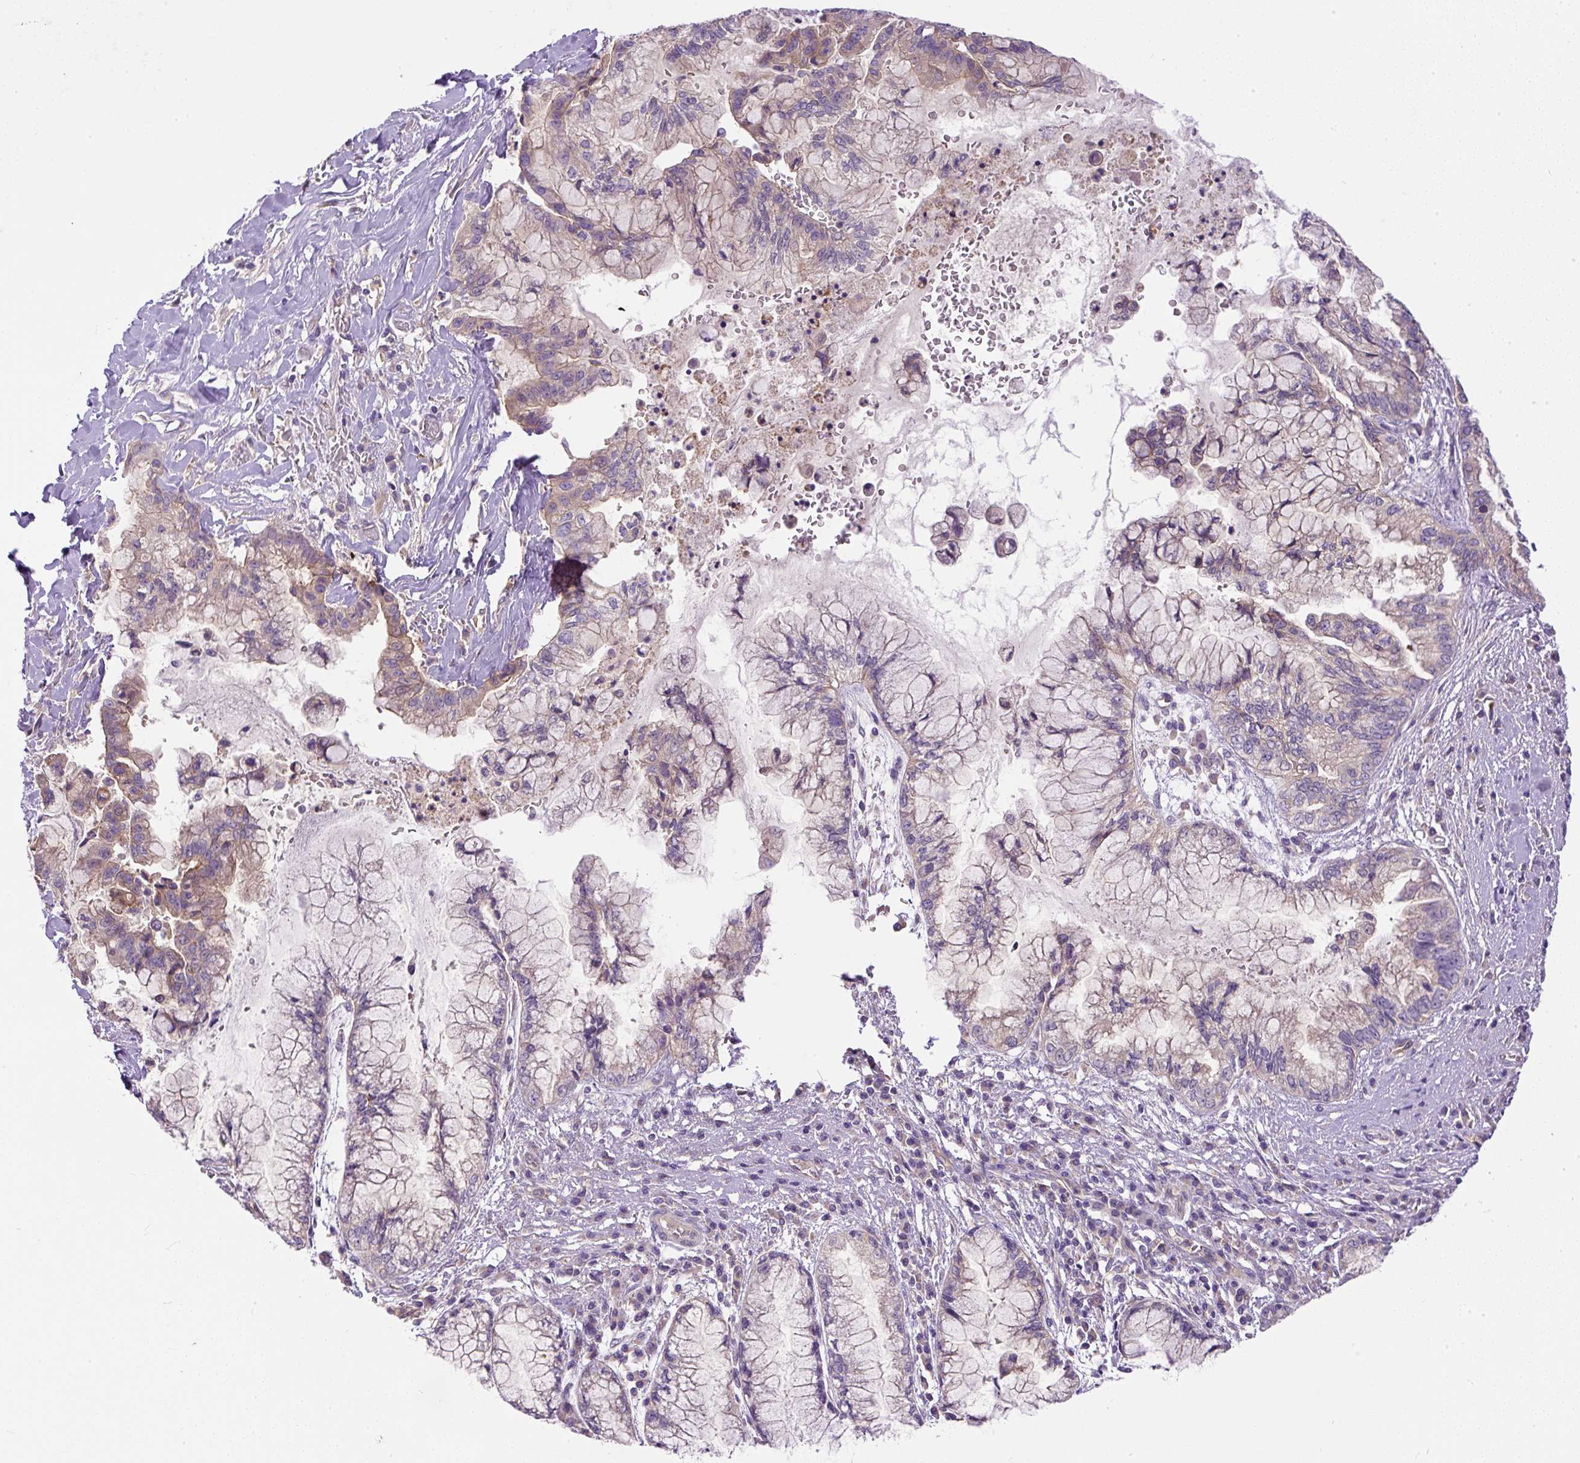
{"staining": {"intensity": "weak", "quantity": "<25%", "location": "cytoplasmic/membranous"}, "tissue": "pancreatic cancer", "cell_type": "Tumor cells", "image_type": "cancer", "snomed": [{"axis": "morphology", "description": "Adenocarcinoma, NOS"}, {"axis": "topography", "description": "Pancreas"}], "caption": "The histopathology image shows no staining of tumor cells in pancreatic cancer (adenocarcinoma).", "gene": "DAPK1", "patient": {"sex": "male", "age": 73}}